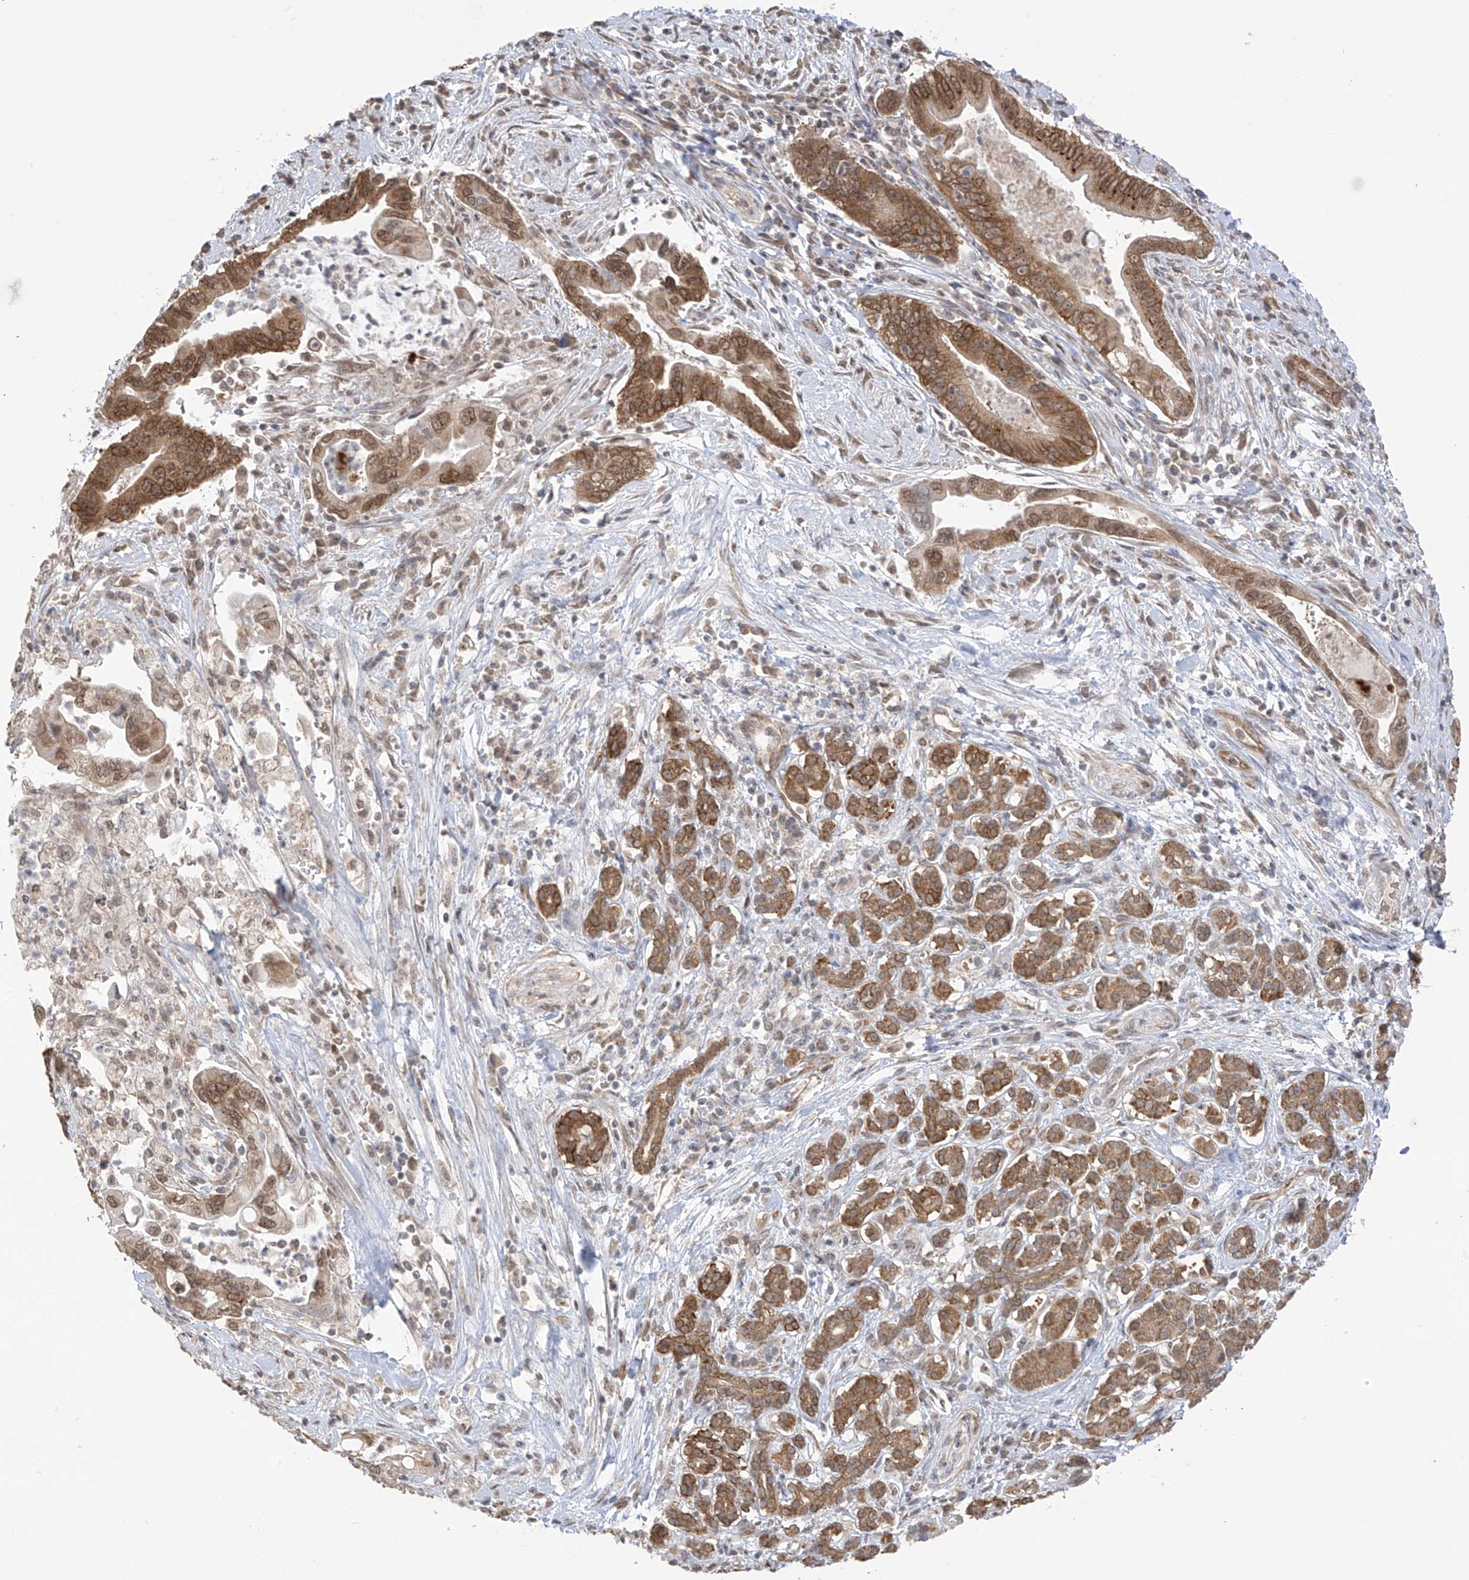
{"staining": {"intensity": "strong", "quantity": ">75%", "location": "cytoplasmic/membranous,nuclear"}, "tissue": "pancreatic cancer", "cell_type": "Tumor cells", "image_type": "cancer", "snomed": [{"axis": "morphology", "description": "Adenocarcinoma, NOS"}, {"axis": "topography", "description": "Pancreas"}], "caption": "A brown stain shows strong cytoplasmic/membranous and nuclear positivity of a protein in pancreatic cancer tumor cells.", "gene": "KIAA1522", "patient": {"sex": "male", "age": 78}}